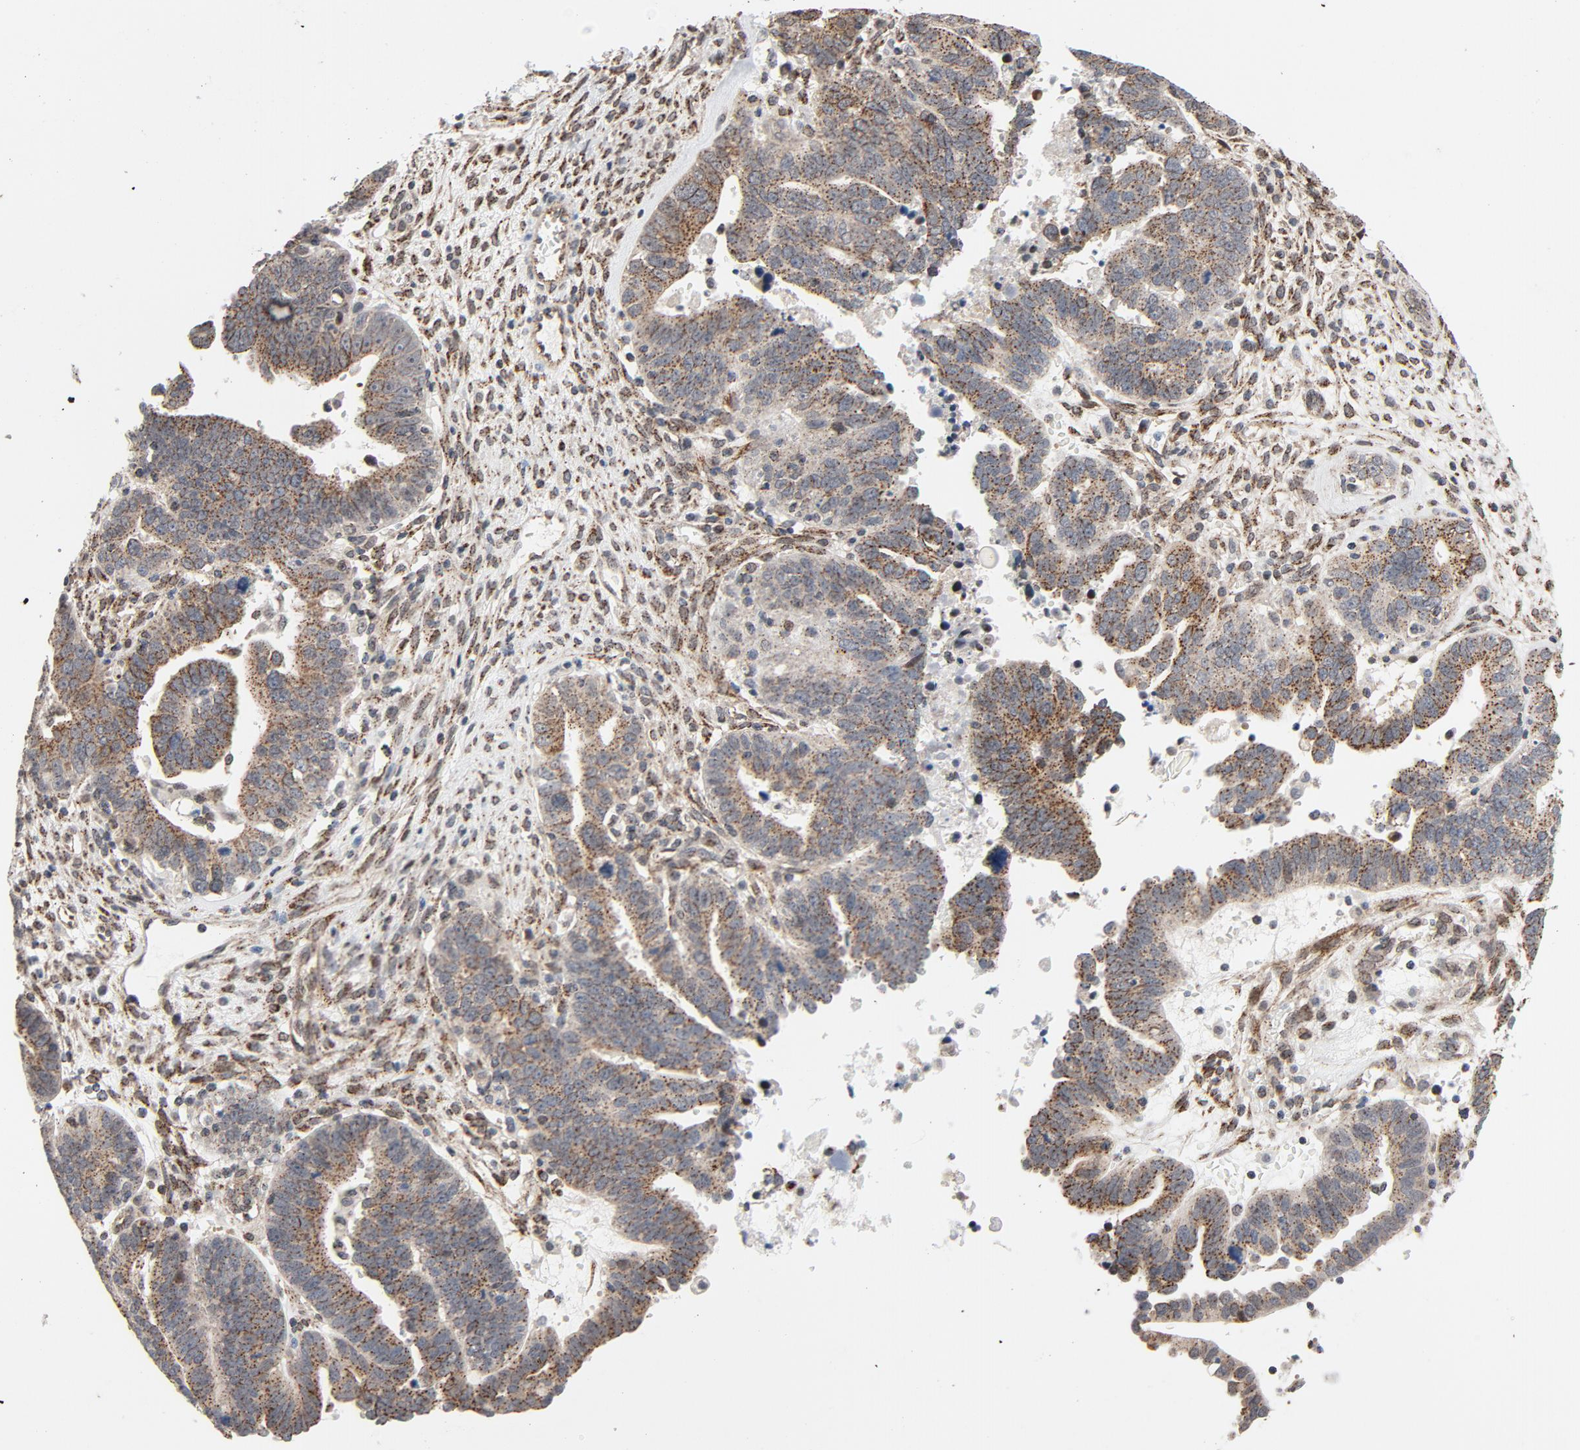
{"staining": {"intensity": "moderate", "quantity": ">75%", "location": "cytoplasmic/membranous"}, "tissue": "ovarian cancer", "cell_type": "Tumor cells", "image_type": "cancer", "snomed": [{"axis": "morphology", "description": "Carcinoma, endometroid"}, {"axis": "morphology", "description": "Cystadenocarcinoma, serous, NOS"}, {"axis": "topography", "description": "Ovary"}], "caption": "Moderate cytoplasmic/membranous protein positivity is appreciated in approximately >75% of tumor cells in ovarian cancer (endometroid carcinoma).", "gene": "RPL12", "patient": {"sex": "female", "age": 45}}